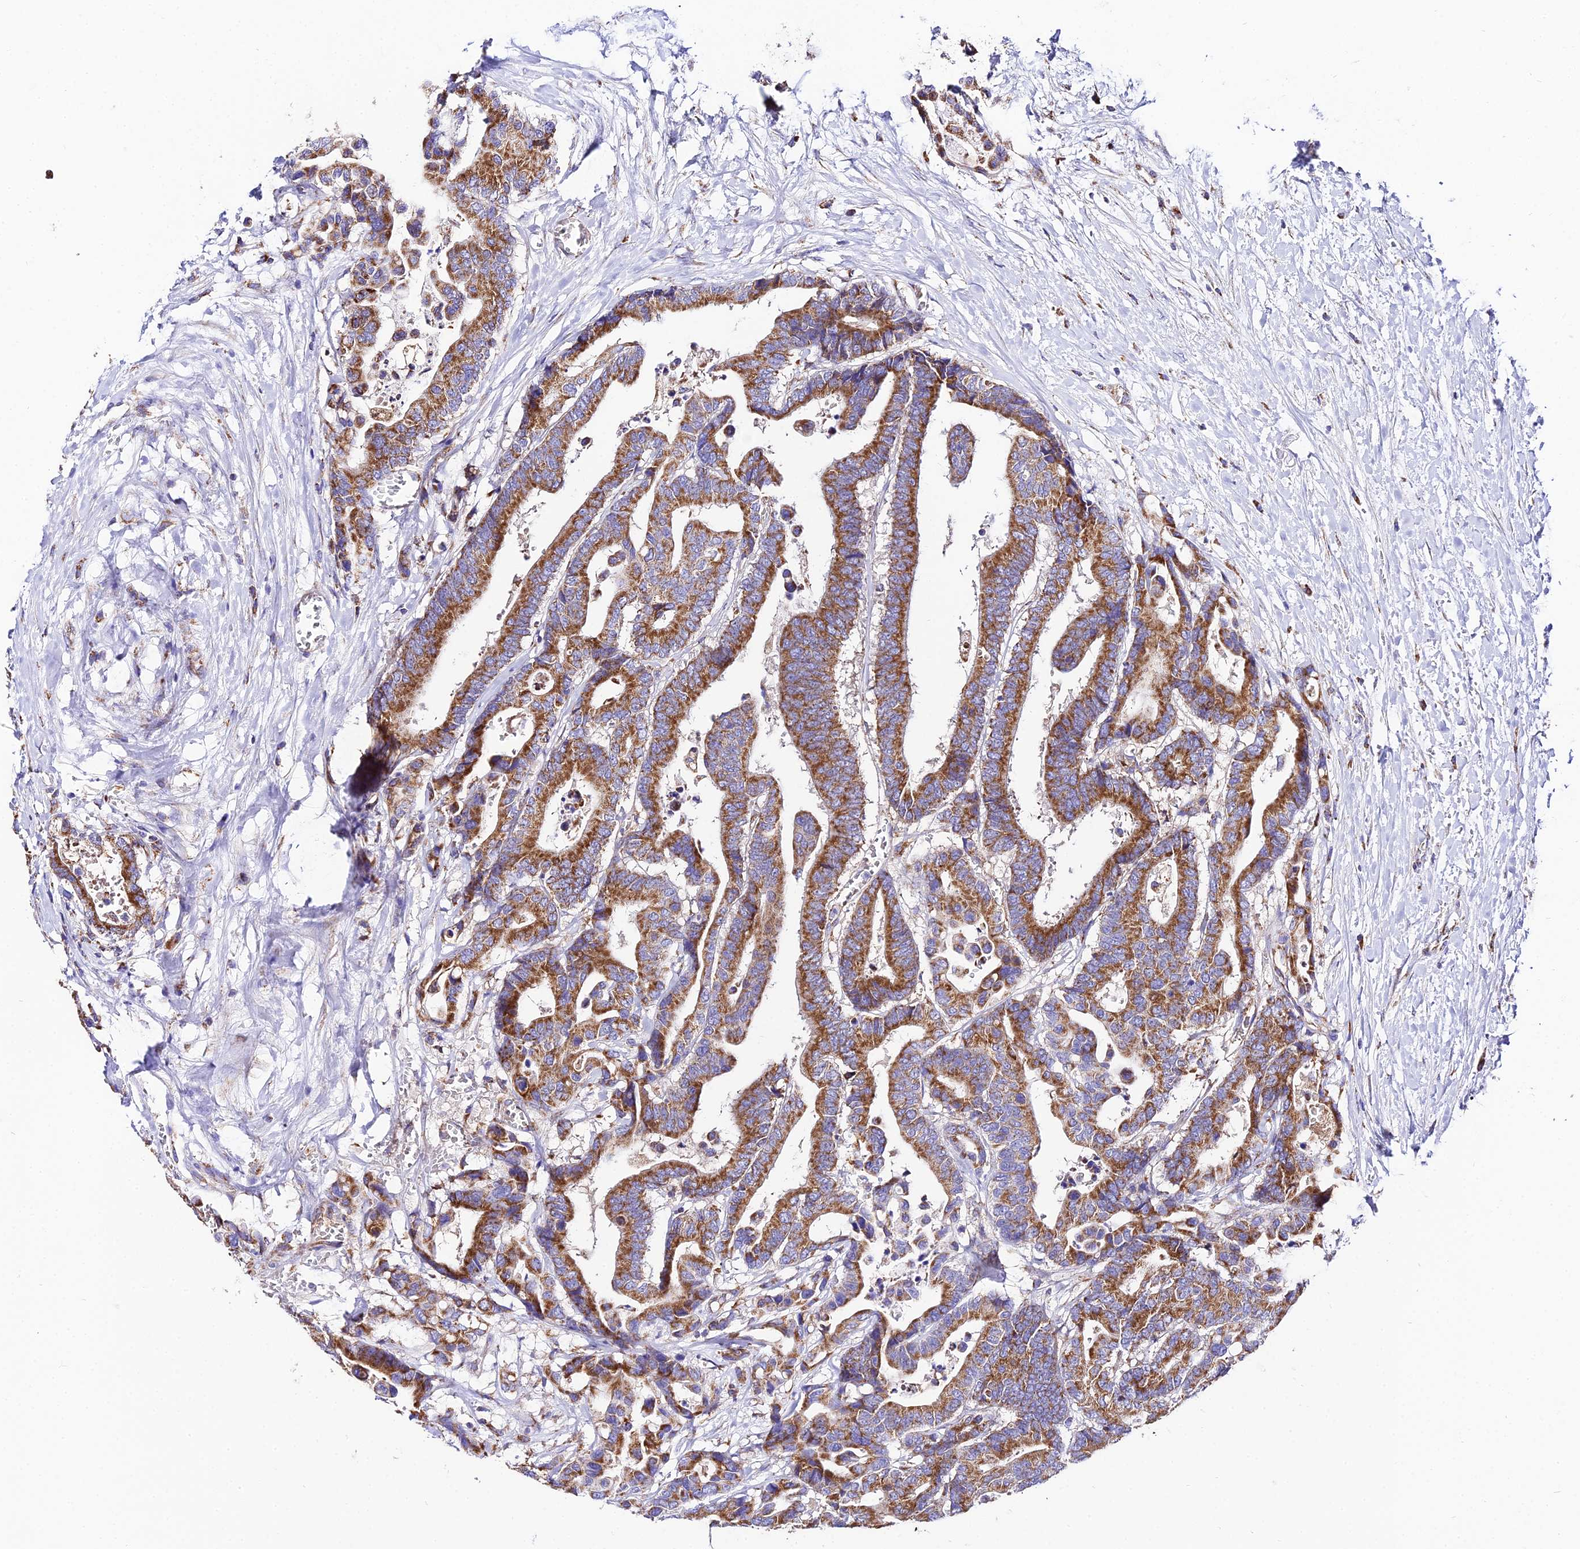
{"staining": {"intensity": "moderate", "quantity": ">75%", "location": "cytoplasmic/membranous"}, "tissue": "colorectal cancer", "cell_type": "Tumor cells", "image_type": "cancer", "snomed": [{"axis": "morphology", "description": "Normal tissue, NOS"}, {"axis": "morphology", "description": "Adenocarcinoma, NOS"}, {"axis": "topography", "description": "Colon"}], "caption": "Moderate cytoplasmic/membranous protein expression is seen in approximately >75% of tumor cells in adenocarcinoma (colorectal). The staining is performed using DAB (3,3'-diaminobenzidine) brown chromogen to label protein expression. The nuclei are counter-stained blue using hematoxylin.", "gene": "OCIAD1", "patient": {"sex": "male", "age": 82}}